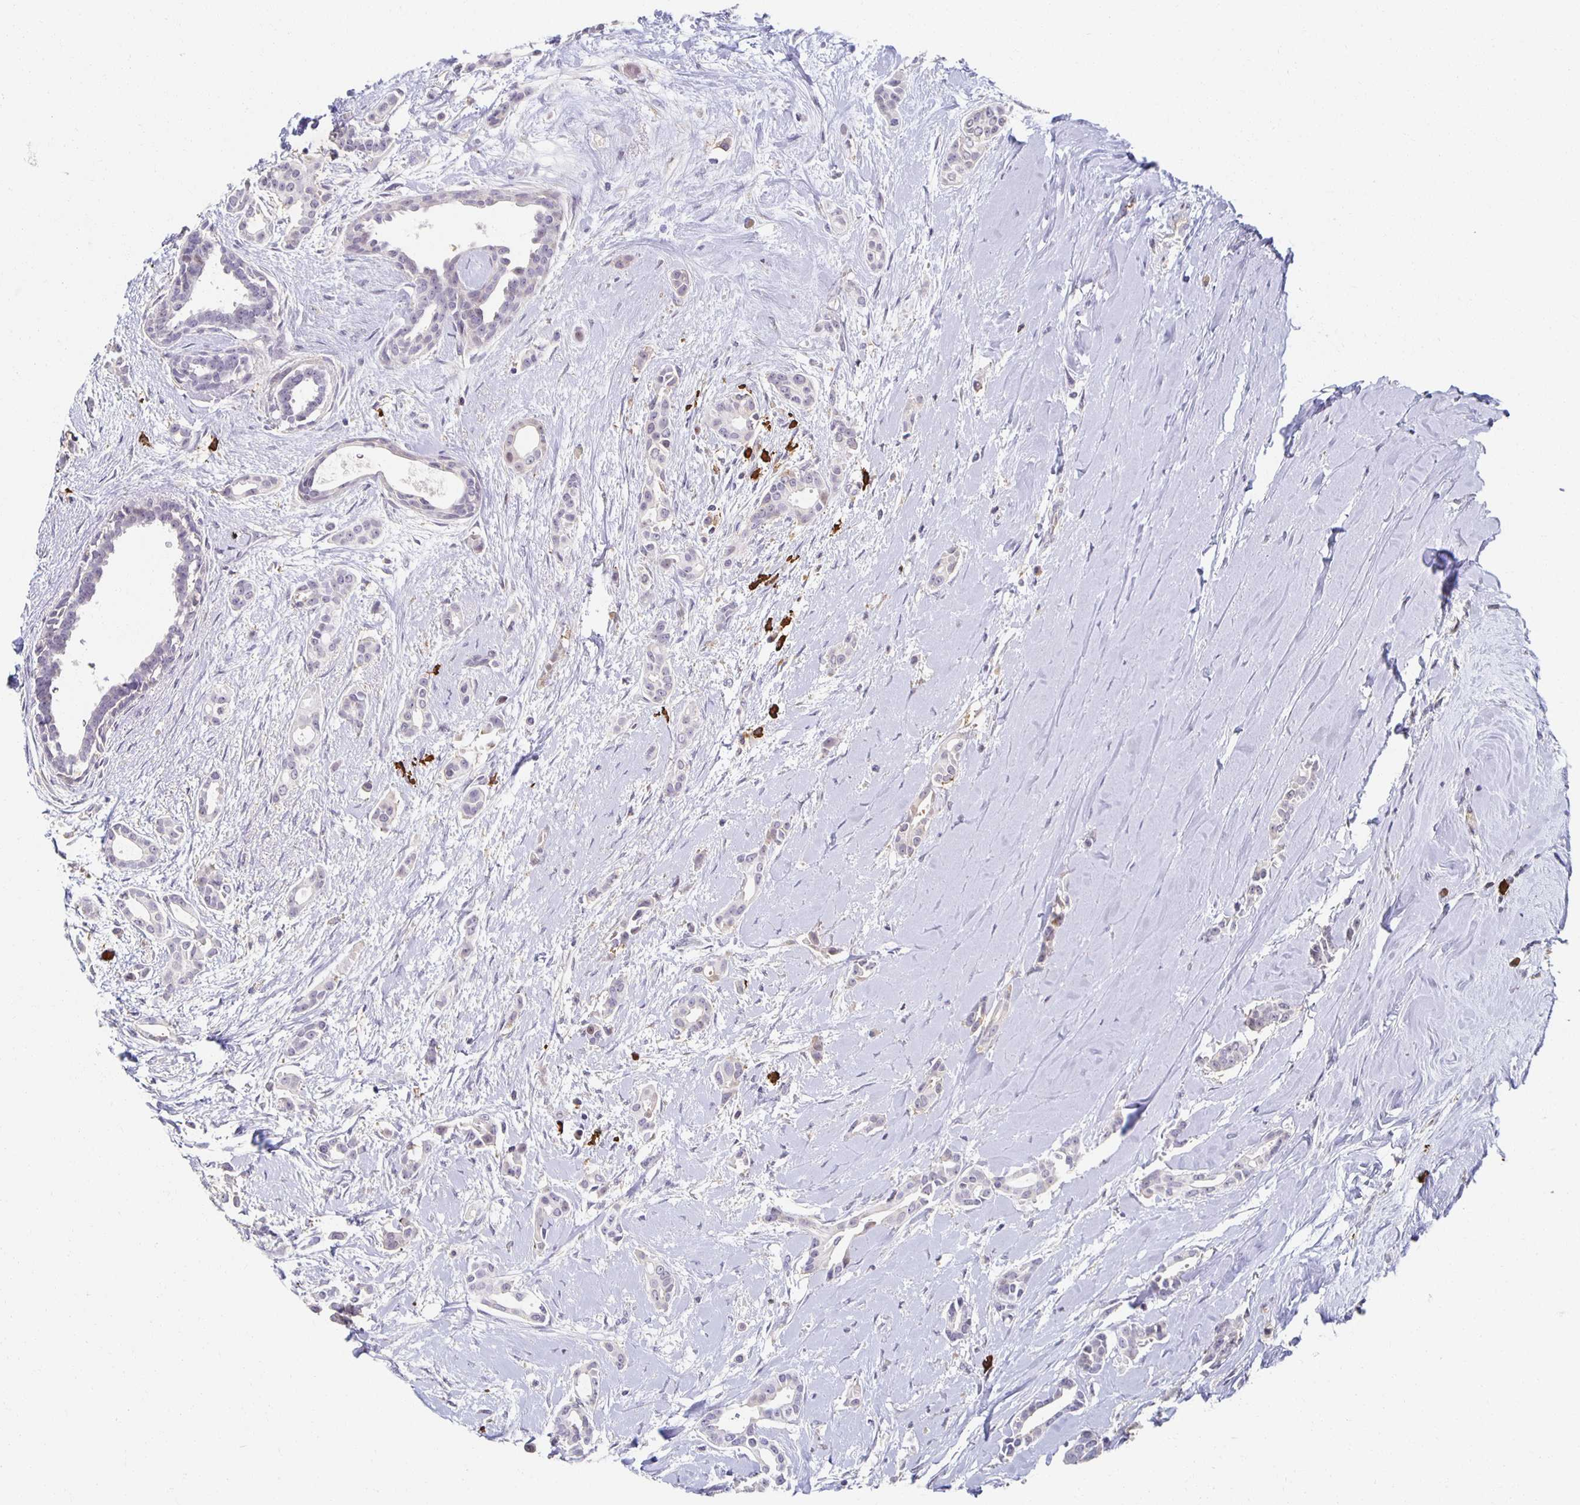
{"staining": {"intensity": "negative", "quantity": "none", "location": "none"}, "tissue": "breast cancer", "cell_type": "Tumor cells", "image_type": "cancer", "snomed": [{"axis": "morphology", "description": "Duct carcinoma"}, {"axis": "topography", "description": "Breast"}], "caption": "Histopathology image shows no significant protein staining in tumor cells of breast cancer.", "gene": "ZNF692", "patient": {"sex": "female", "age": 64}}